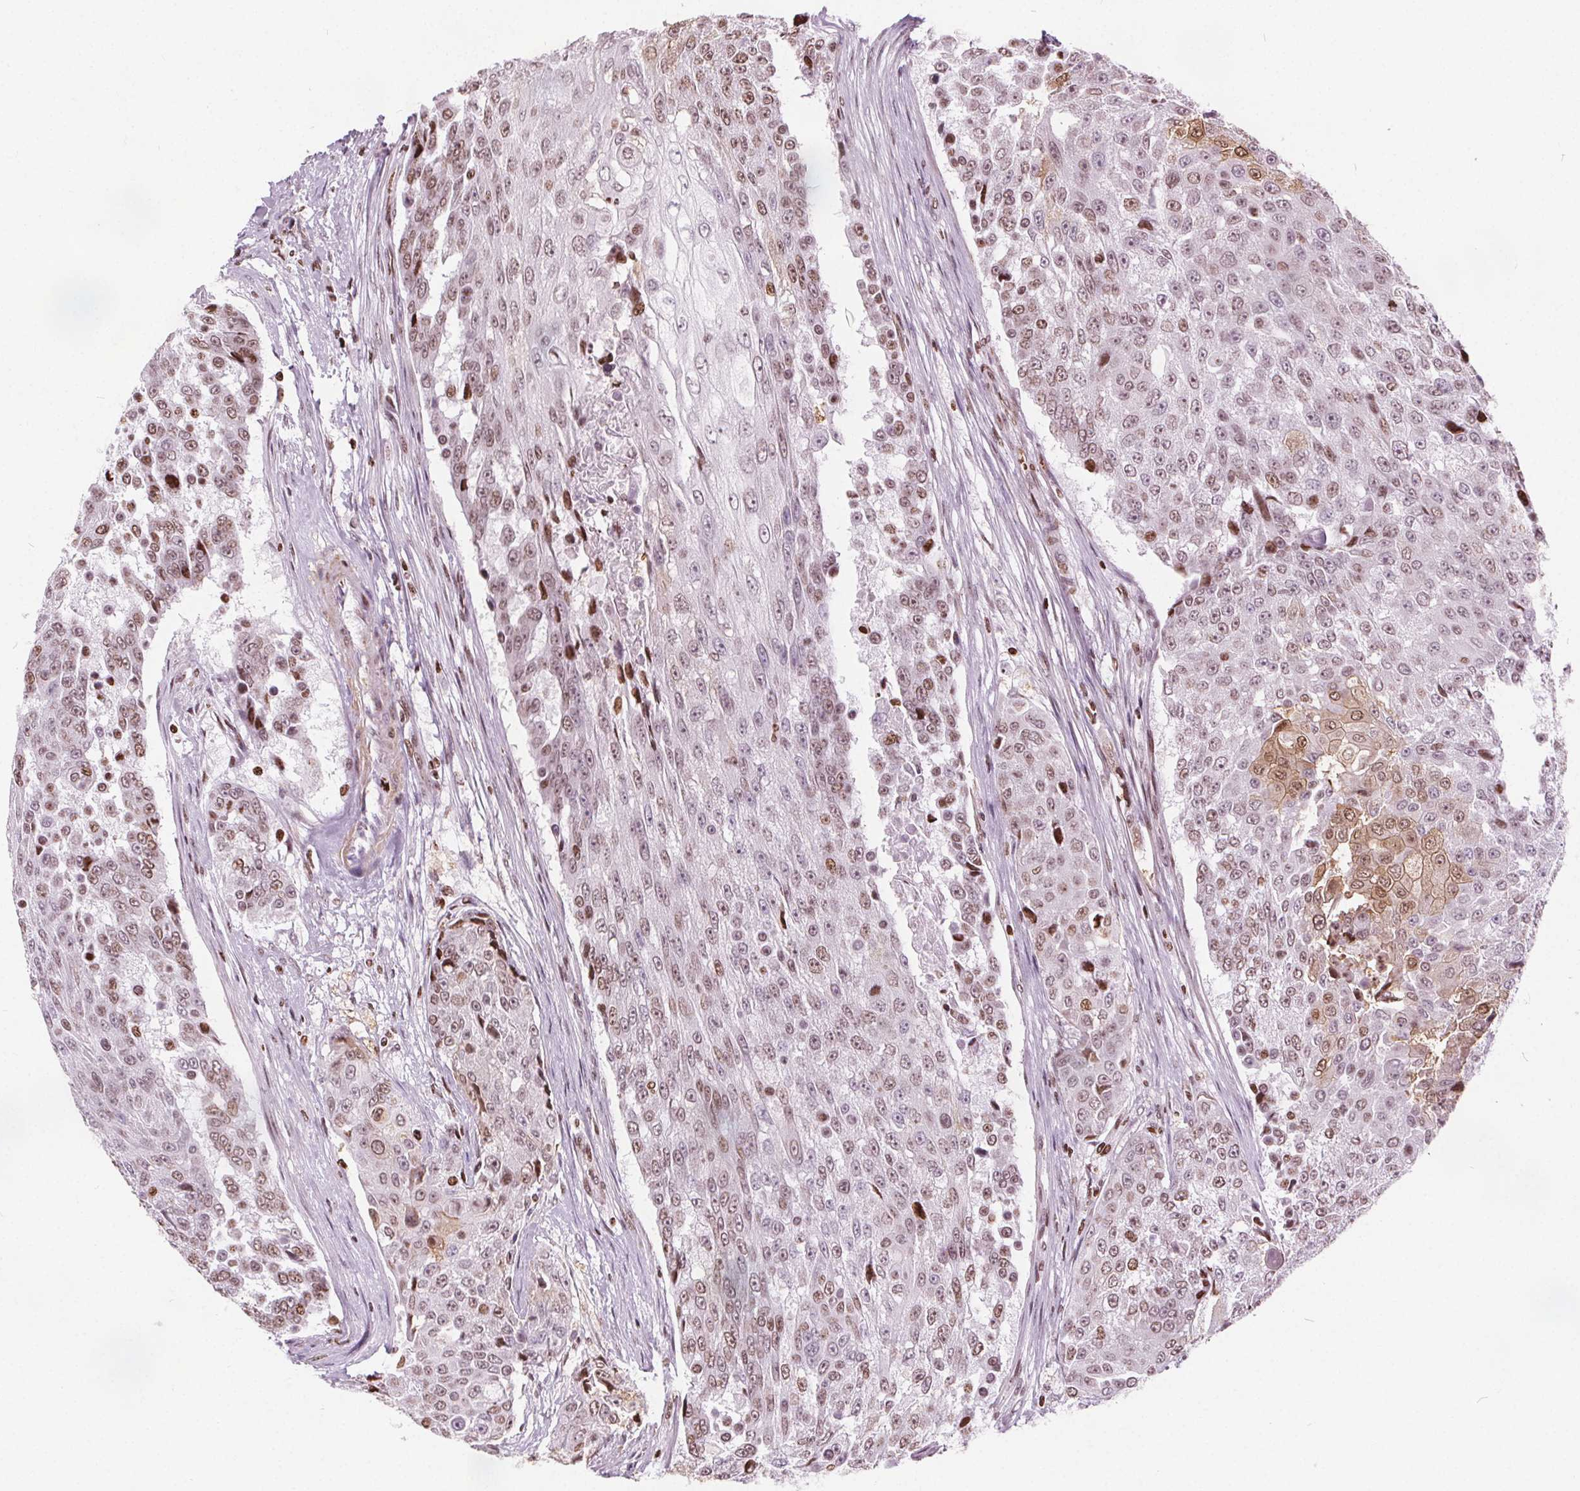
{"staining": {"intensity": "moderate", "quantity": "25%-75%", "location": "nuclear"}, "tissue": "urothelial cancer", "cell_type": "Tumor cells", "image_type": "cancer", "snomed": [{"axis": "morphology", "description": "Urothelial carcinoma, High grade"}, {"axis": "topography", "description": "Urinary bladder"}], "caption": "Urothelial carcinoma (high-grade) stained with DAB IHC shows medium levels of moderate nuclear staining in about 25%-75% of tumor cells.", "gene": "ISLR2", "patient": {"sex": "female", "age": 63}}